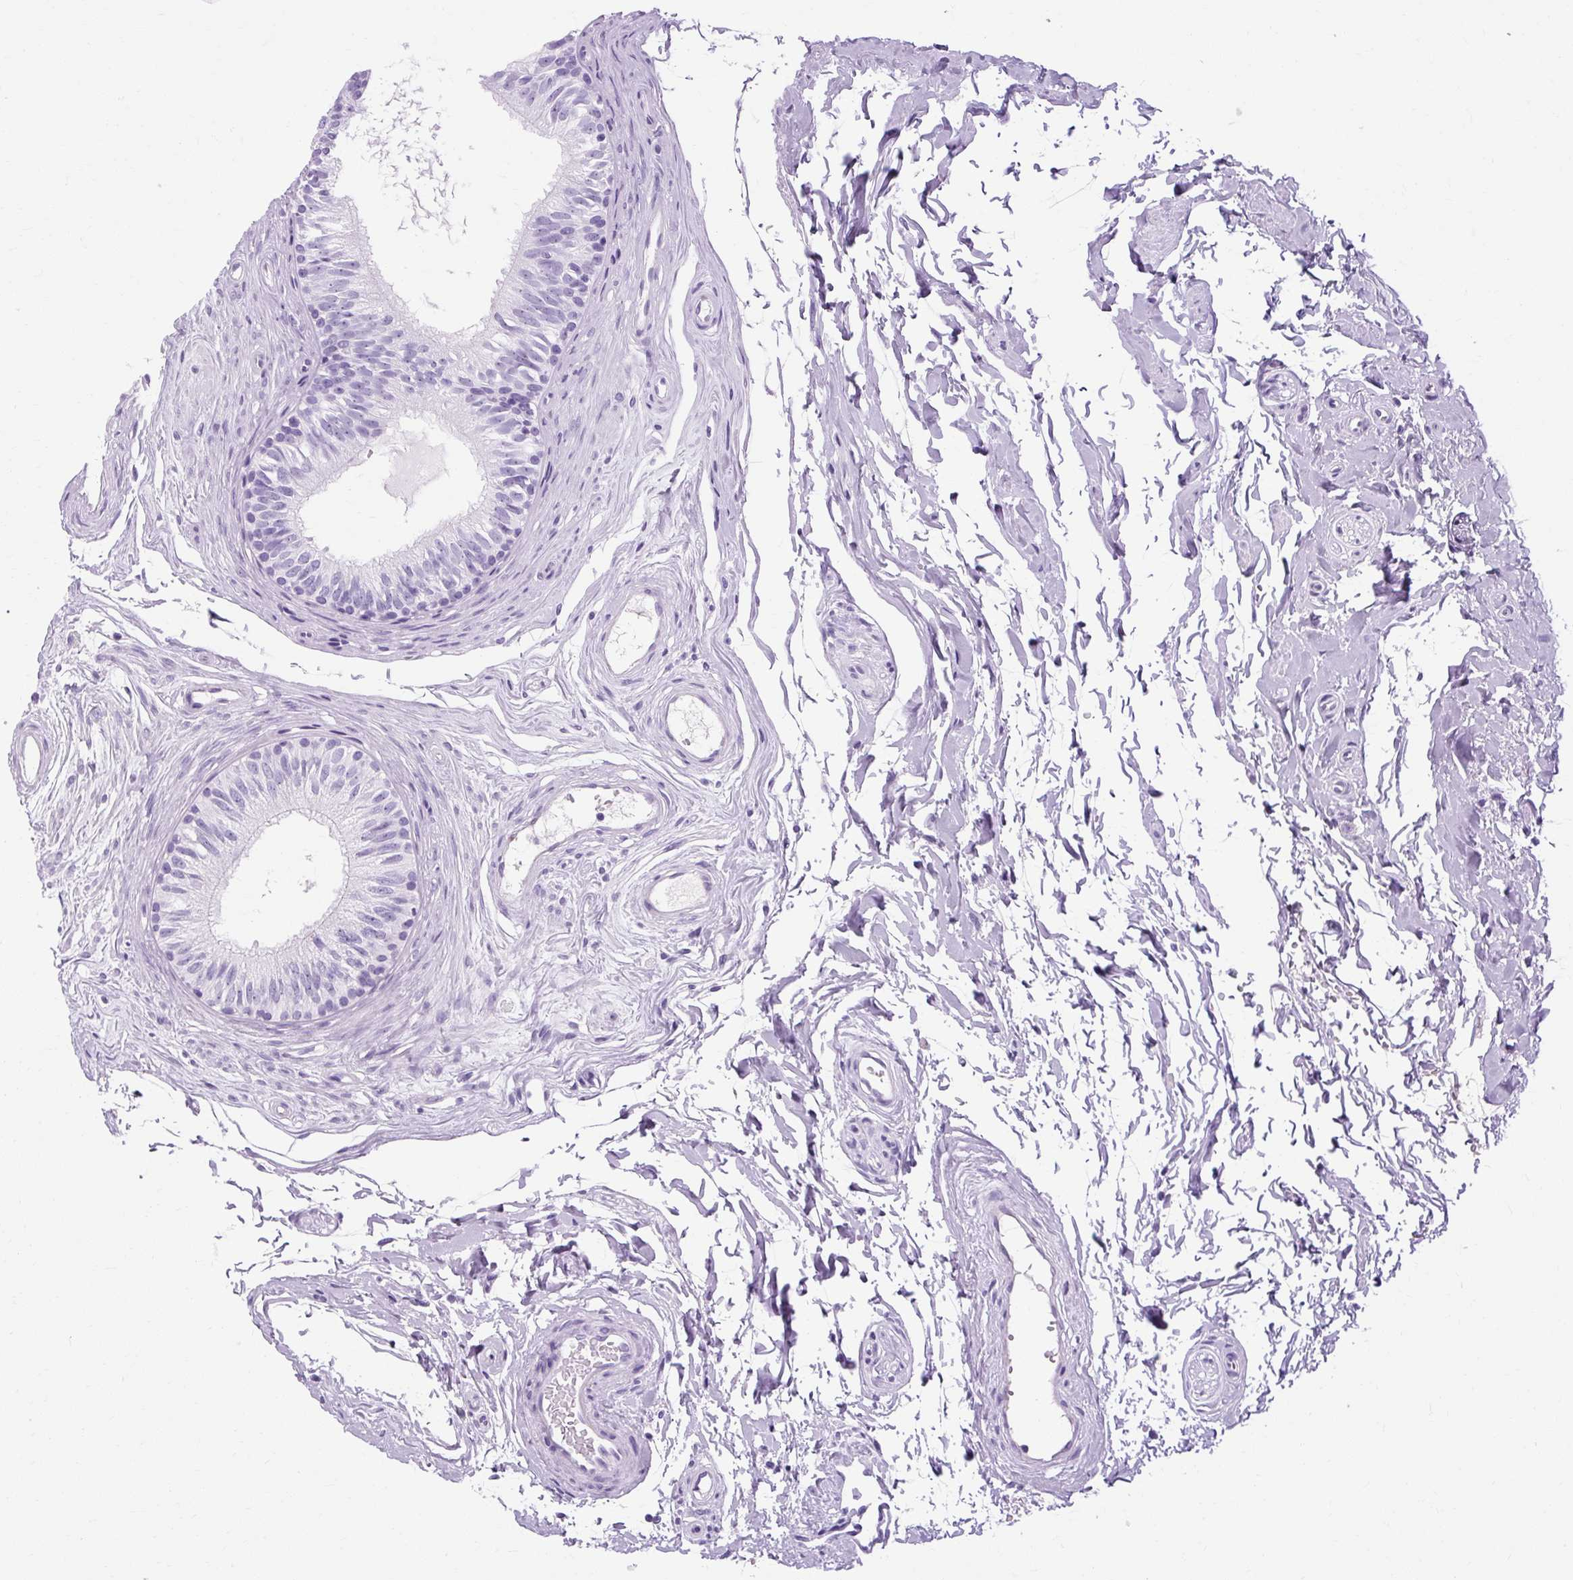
{"staining": {"intensity": "negative", "quantity": "none", "location": "none"}, "tissue": "epididymis", "cell_type": "Glandular cells", "image_type": "normal", "snomed": [{"axis": "morphology", "description": "Normal tissue, NOS"}, {"axis": "topography", "description": "Epididymis"}], "caption": "The histopathology image demonstrates no staining of glandular cells in benign epididymis. The staining is performed using DAB (3,3'-diaminobenzidine) brown chromogen with nuclei counter-stained in using hematoxylin.", "gene": "B3GNT4", "patient": {"sex": "male", "age": 45}}